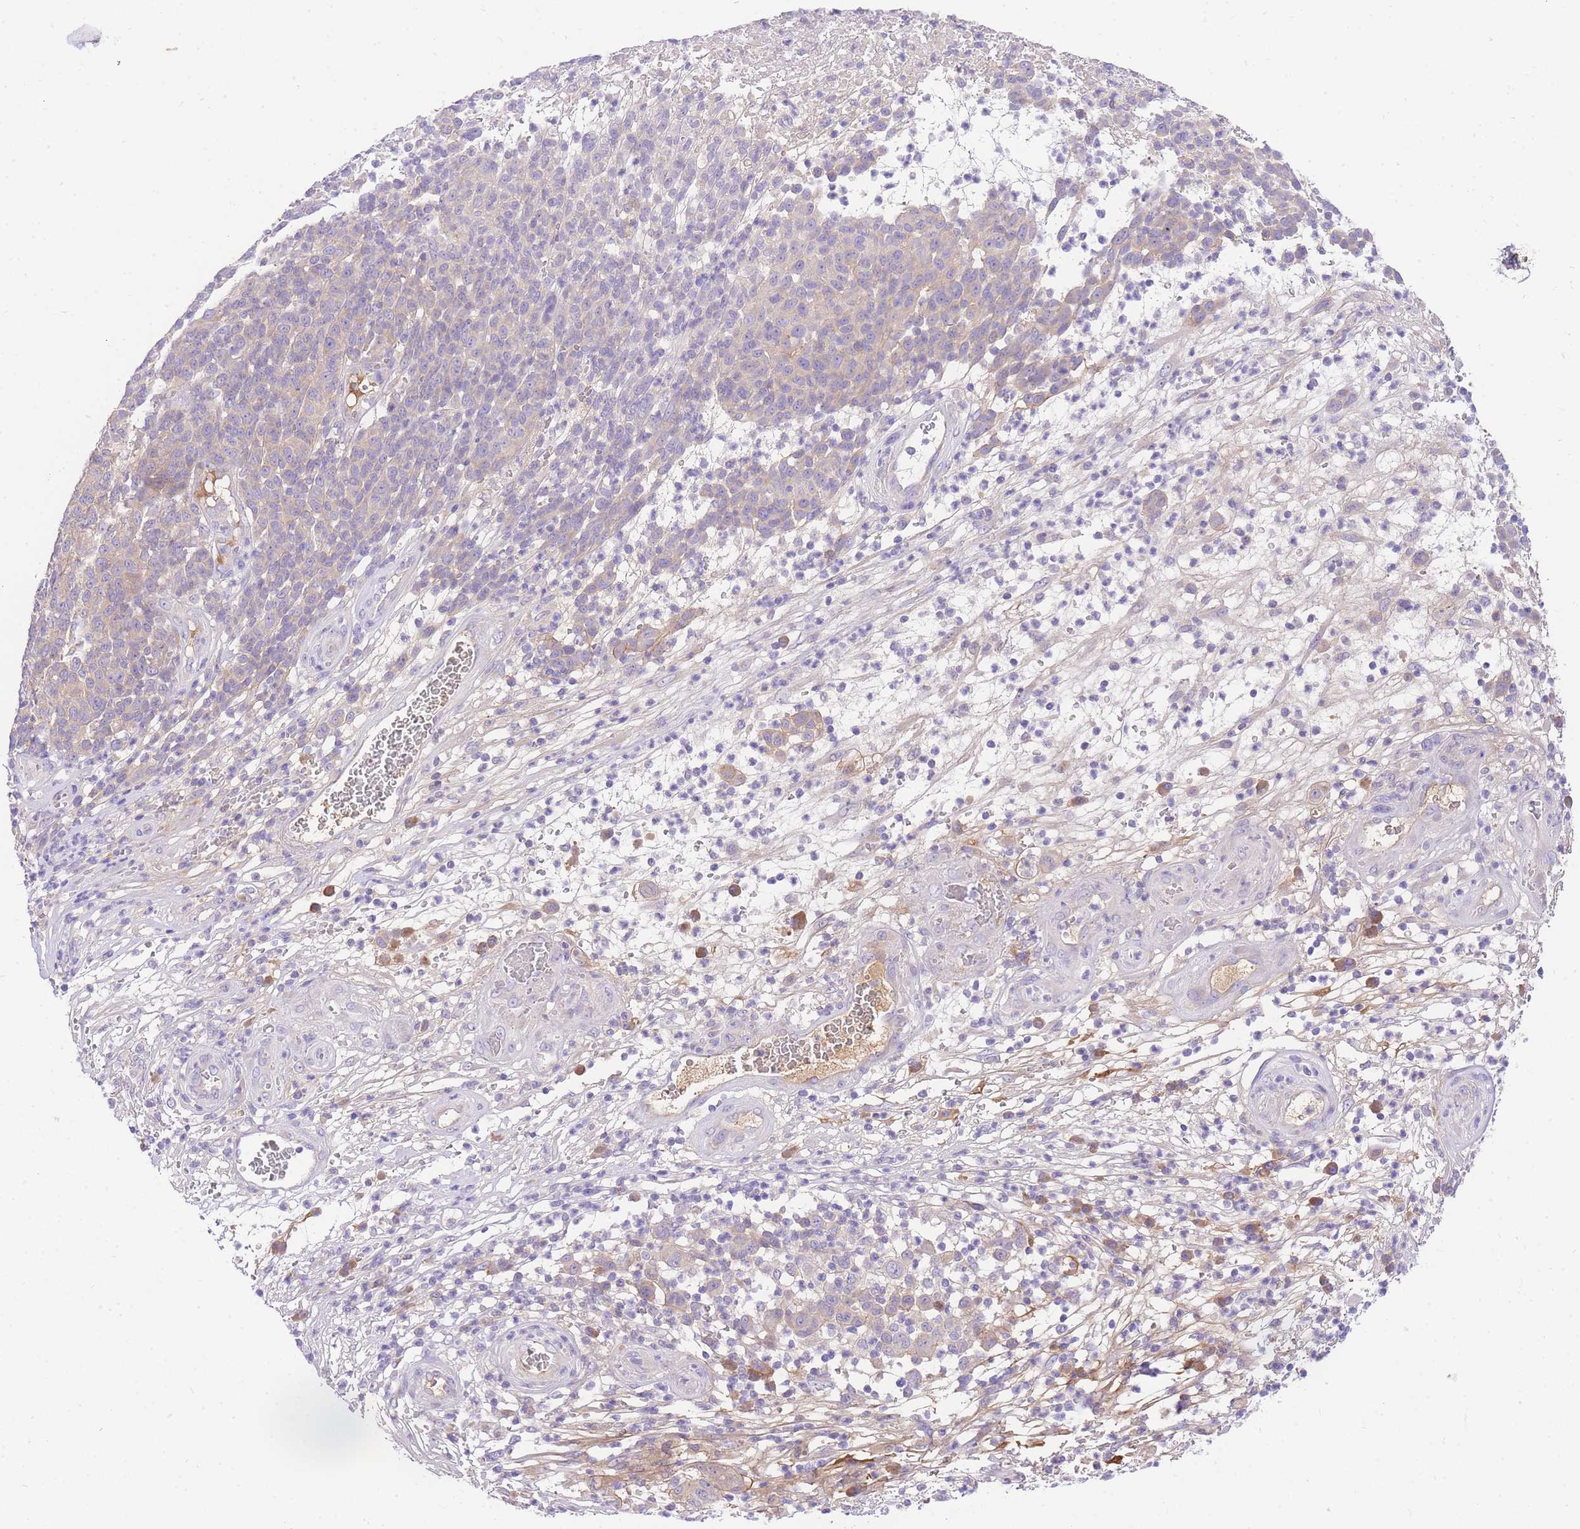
{"staining": {"intensity": "negative", "quantity": "none", "location": "none"}, "tissue": "melanoma", "cell_type": "Tumor cells", "image_type": "cancer", "snomed": [{"axis": "morphology", "description": "Malignant melanoma, NOS"}, {"axis": "topography", "description": "Skin"}], "caption": "Tumor cells show no significant positivity in melanoma. (DAB (3,3'-diaminobenzidine) IHC, high magnification).", "gene": "LIPH", "patient": {"sex": "male", "age": 49}}